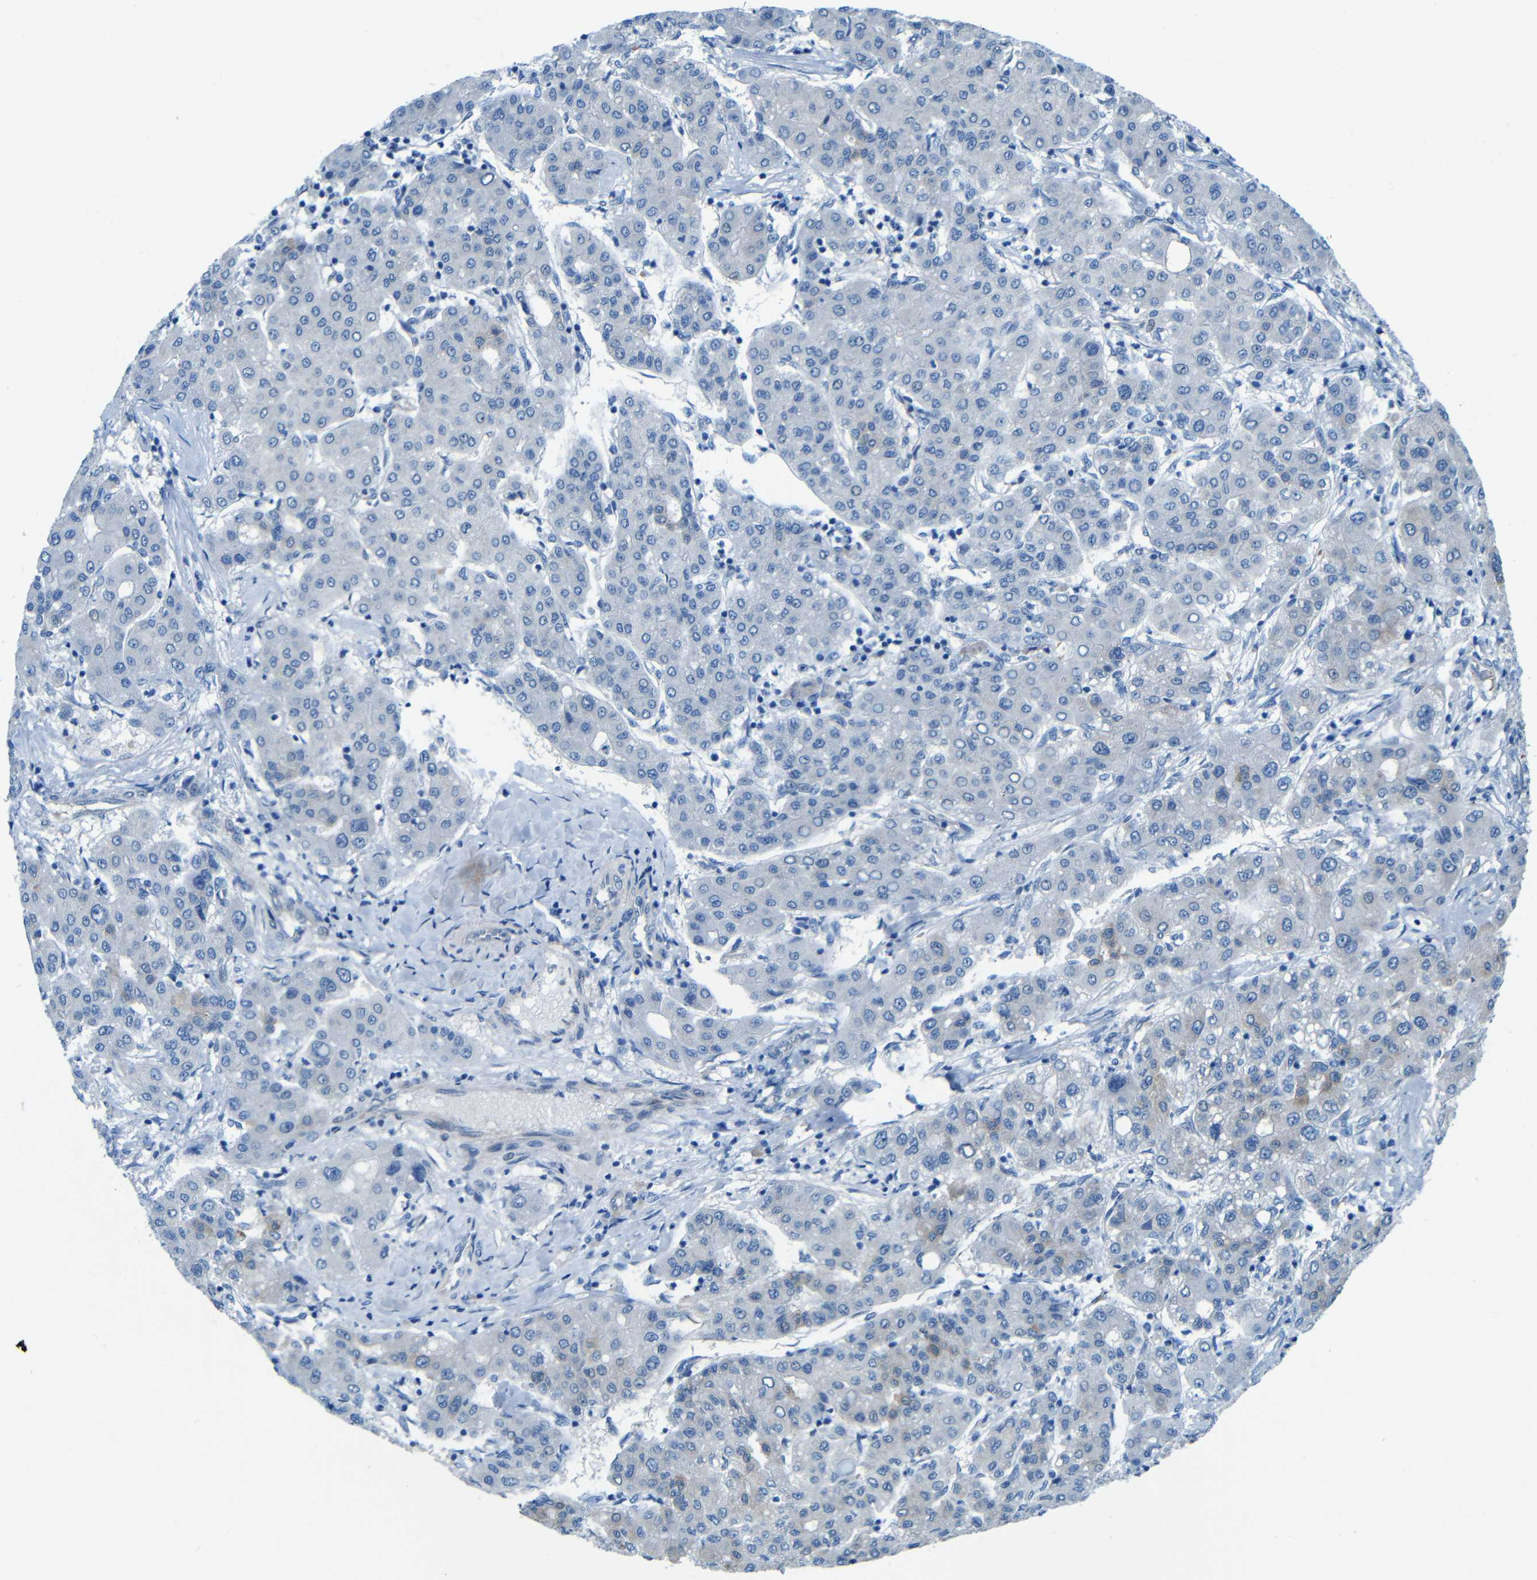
{"staining": {"intensity": "negative", "quantity": "none", "location": "none"}, "tissue": "liver cancer", "cell_type": "Tumor cells", "image_type": "cancer", "snomed": [{"axis": "morphology", "description": "Carcinoma, Hepatocellular, NOS"}, {"axis": "topography", "description": "Liver"}], "caption": "This is a histopathology image of IHC staining of liver cancer (hepatocellular carcinoma), which shows no positivity in tumor cells.", "gene": "MAP2", "patient": {"sex": "male", "age": 65}}